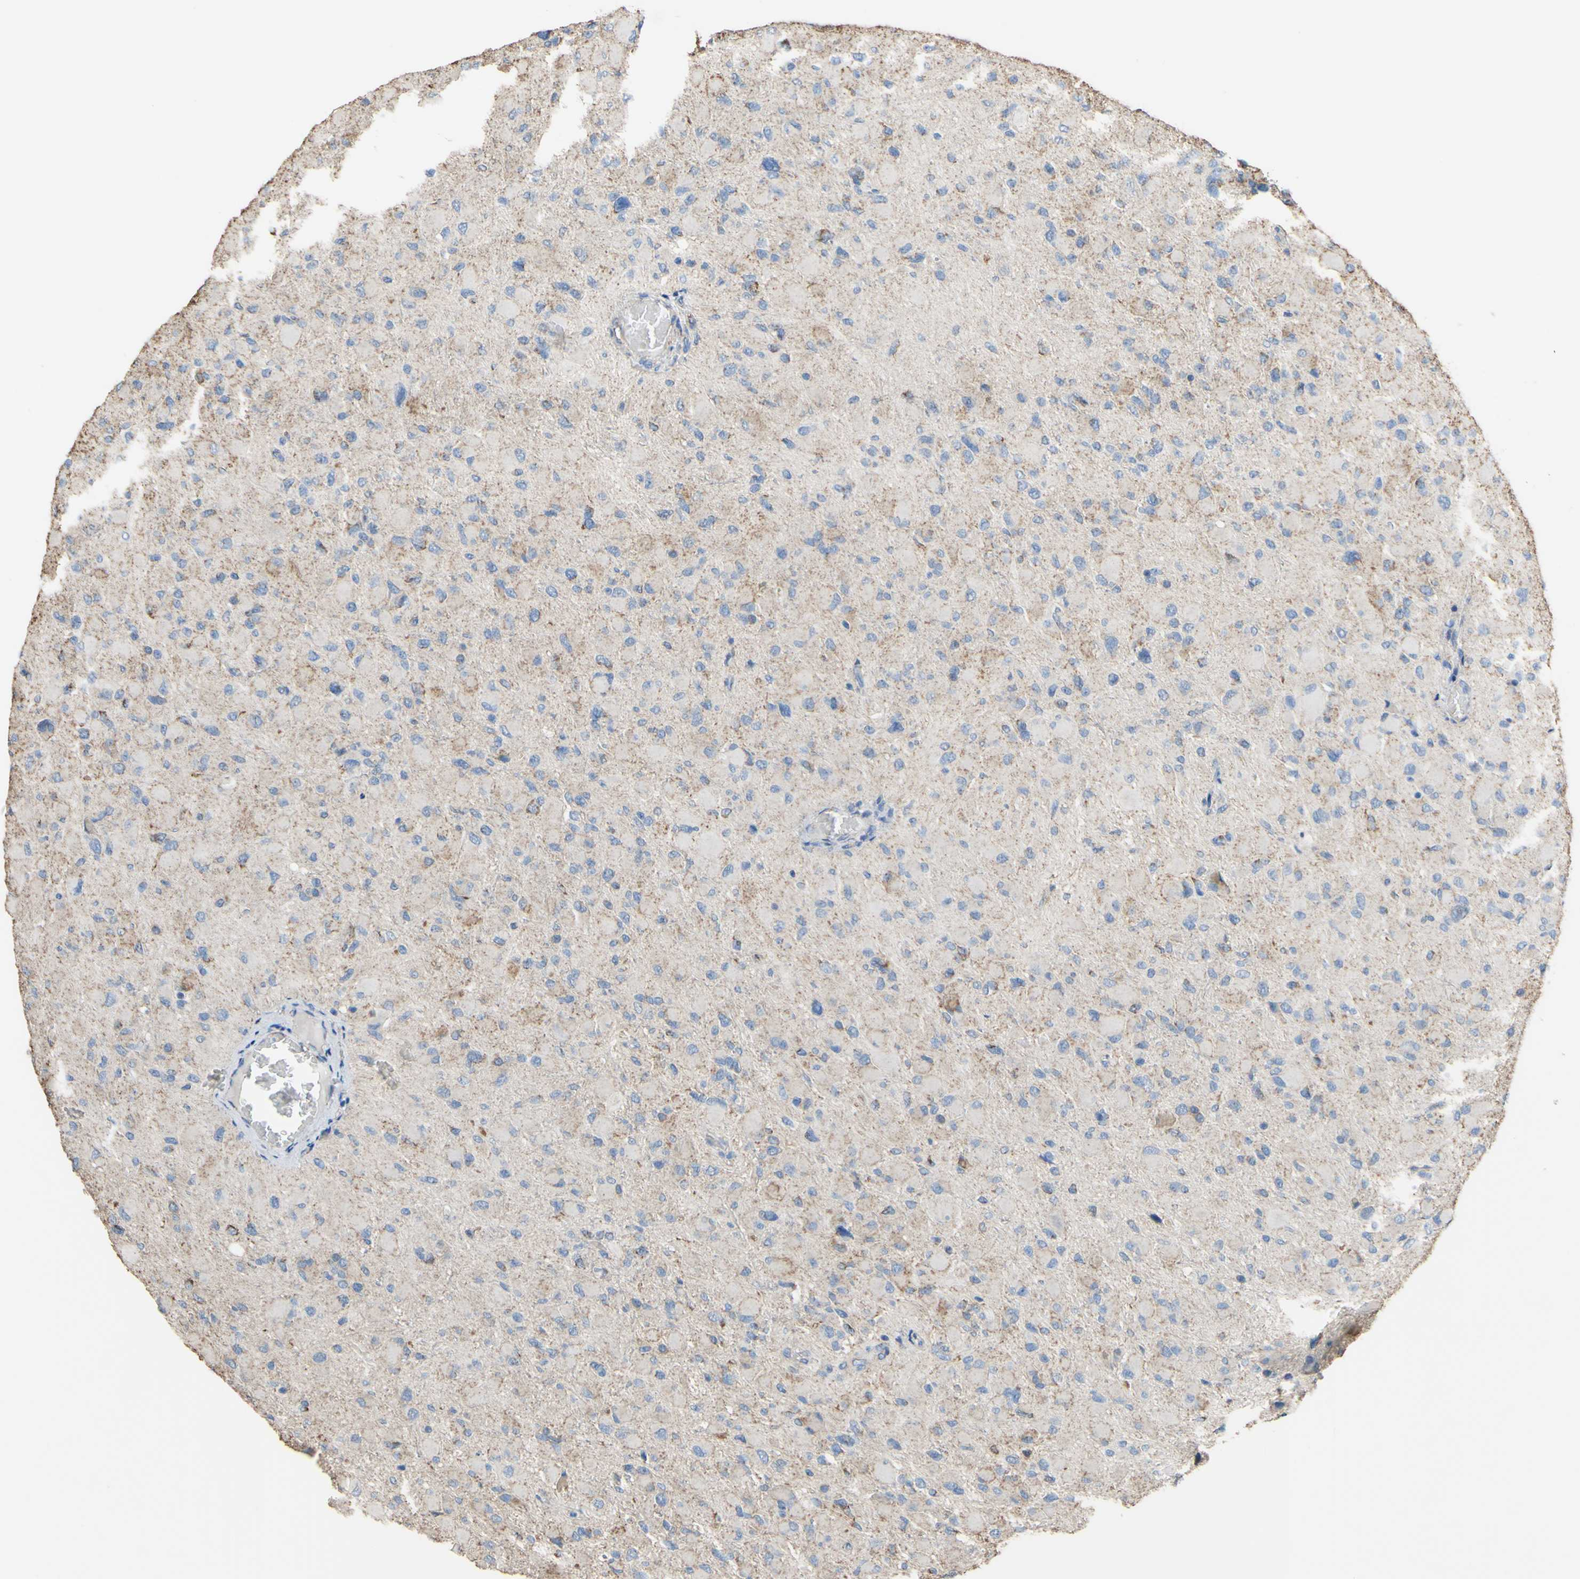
{"staining": {"intensity": "weak", "quantity": "<25%", "location": "cytoplasmic/membranous"}, "tissue": "glioma", "cell_type": "Tumor cells", "image_type": "cancer", "snomed": [{"axis": "morphology", "description": "Glioma, malignant, High grade"}, {"axis": "topography", "description": "Cerebral cortex"}], "caption": "High power microscopy photomicrograph of an IHC image of glioma, revealing no significant positivity in tumor cells.", "gene": "CMKLR2", "patient": {"sex": "female", "age": 36}}